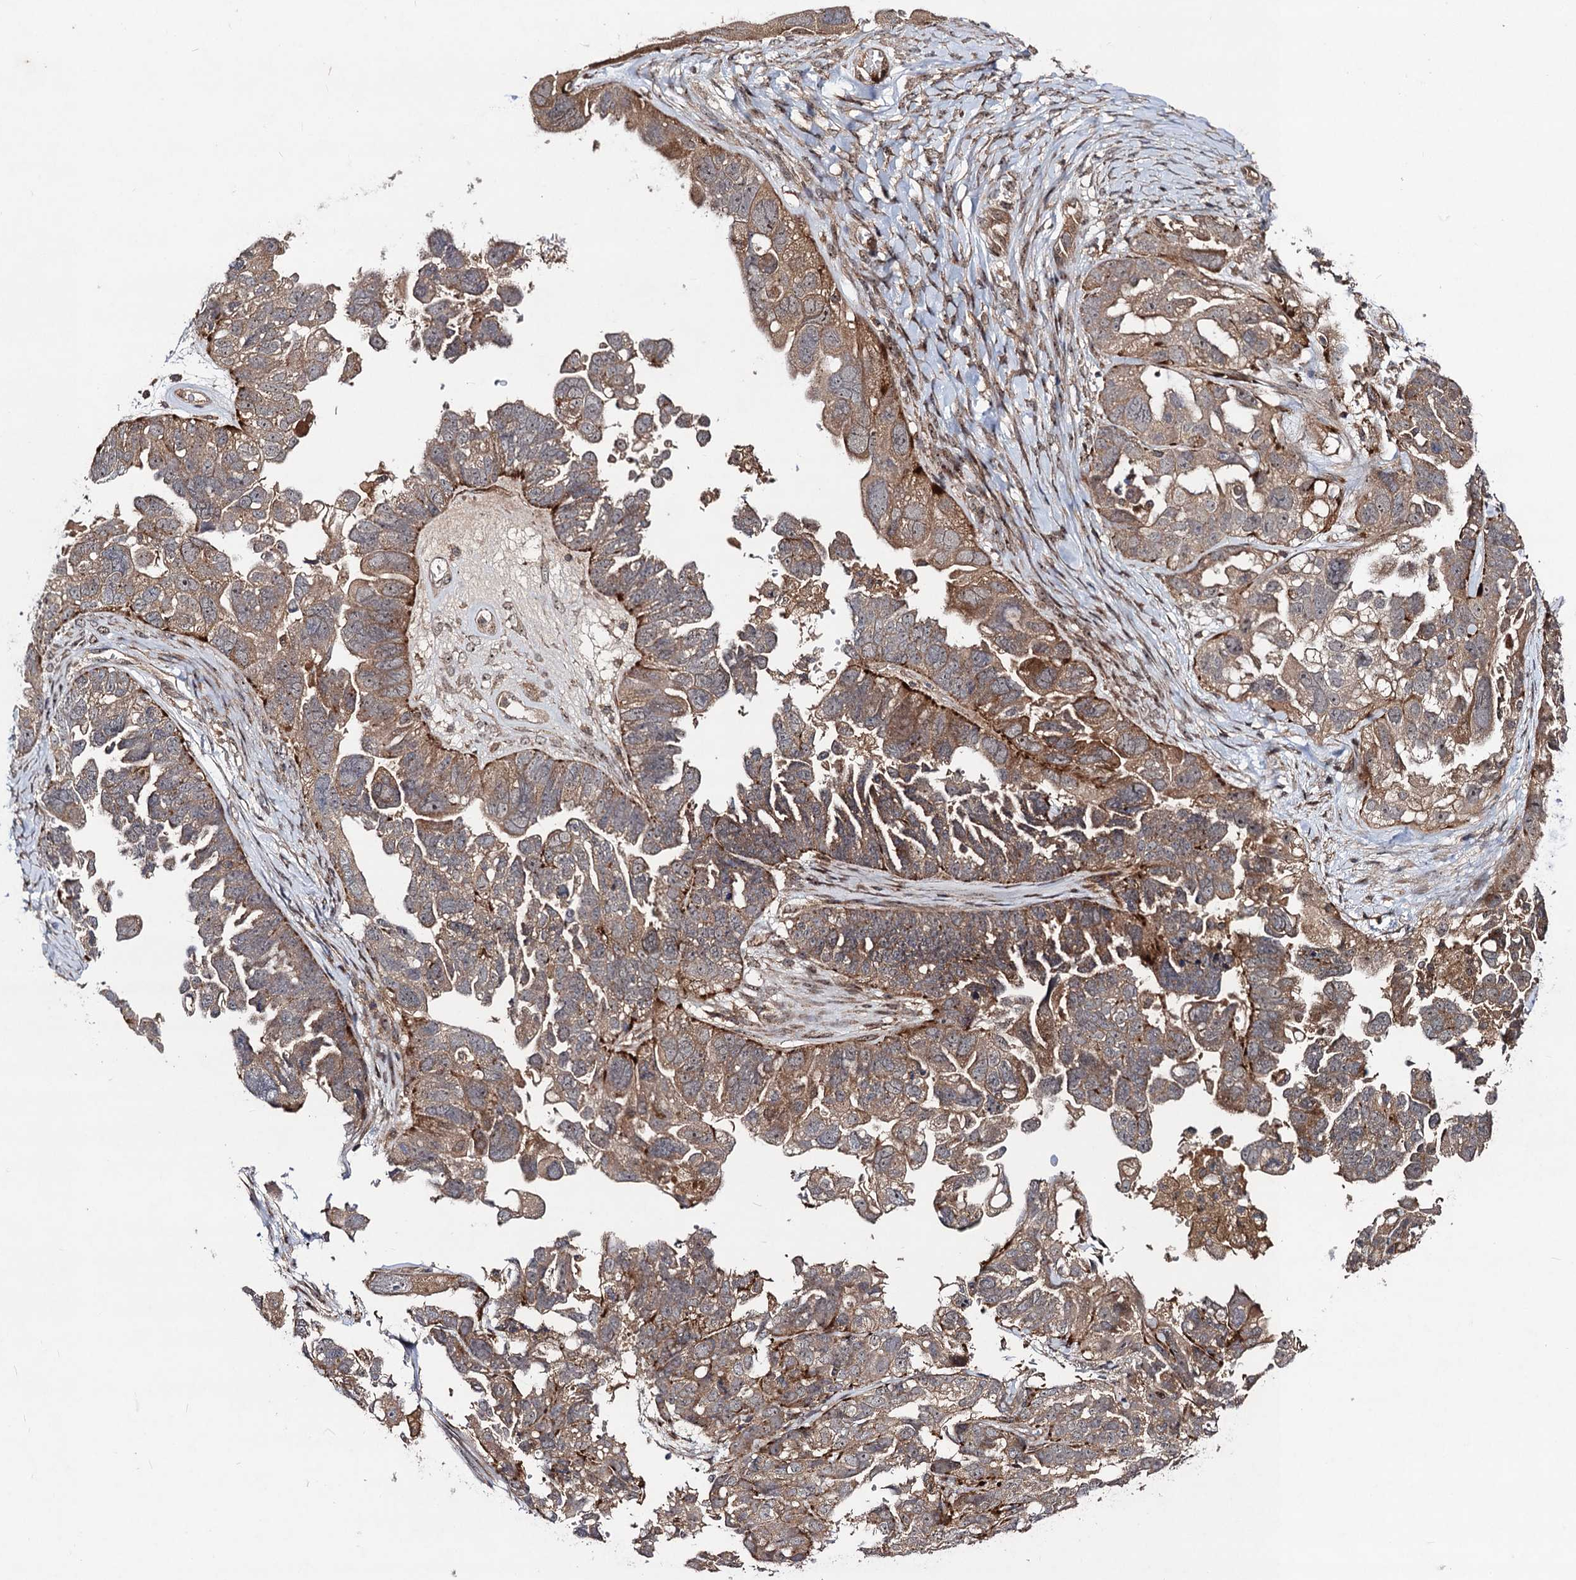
{"staining": {"intensity": "moderate", "quantity": ">75%", "location": "cytoplasmic/membranous"}, "tissue": "ovarian cancer", "cell_type": "Tumor cells", "image_type": "cancer", "snomed": [{"axis": "morphology", "description": "Cystadenocarcinoma, serous, NOS"}, {"axis": "topography", "description": "Ovary"}], "caption": "Immunohistochemistry micrograph of ovarian cancer (serous cystadenocarcinoma) stained for a protein (brown), which demonstrates medium levels of moderate cytoplasmic/membranous expression in about >75% of tumor cells.", "gene": "KXD1", "patient": {"sex": "female", "age": 79}}